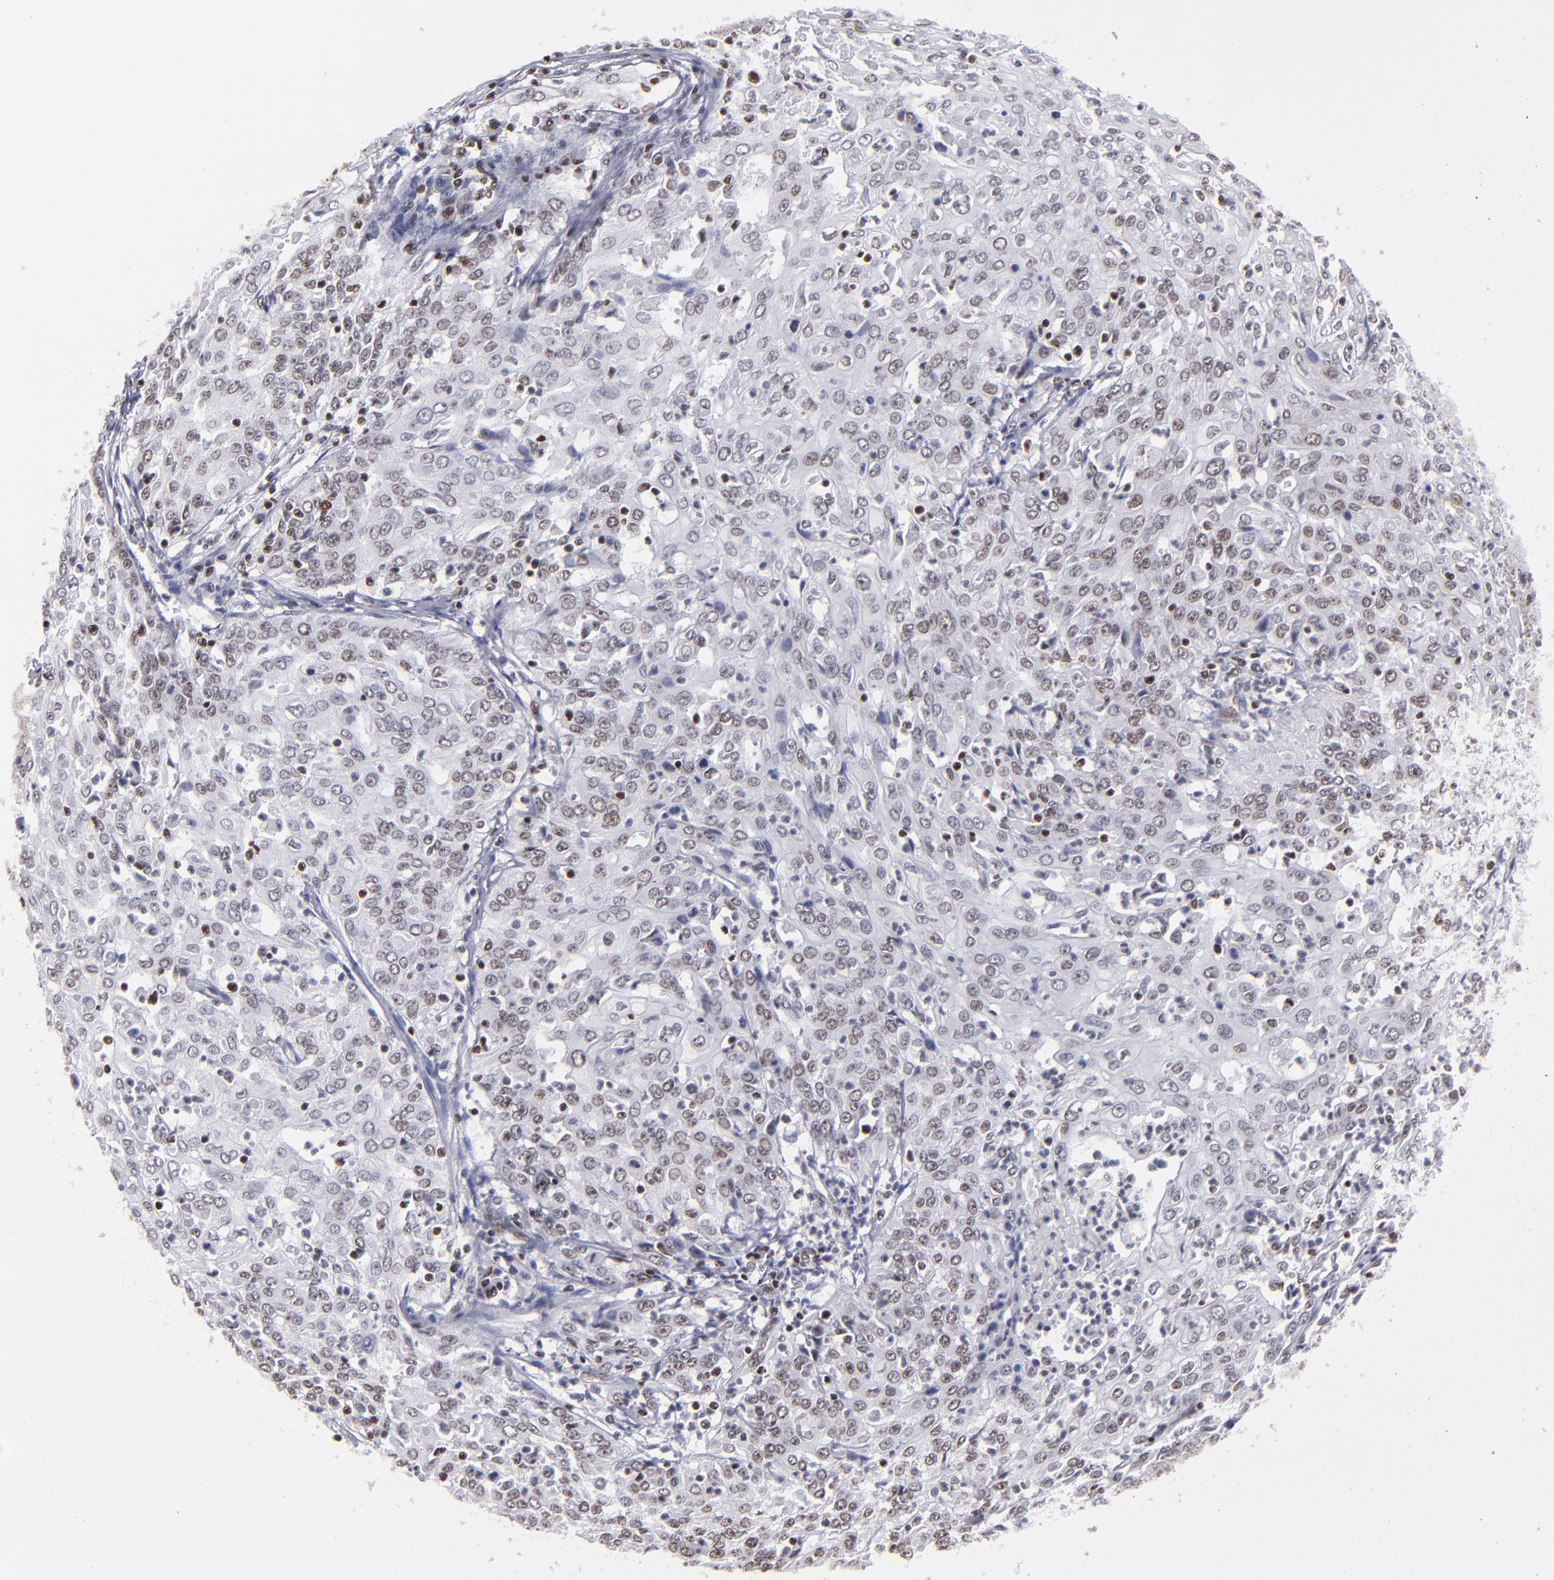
{"staining": {"intensity": "weak", "quantity": "<25%", "location": "nuclear"}, "tissue": "cervical cancer", "cell_type": "Tumor cells", "image_type": "cancer", "snomed": [{"axis": "morphology", "description": "Squamous cell carcinoma, NOS"}, {"axis": "topography", "description": "Cervix"}], "caption": "Immunohistochemistry of cervical squamous cell carcinoma displays no staining in tumor cells.", "gene": "TERF2", "patient": {"sex": "female", "age": 39}}